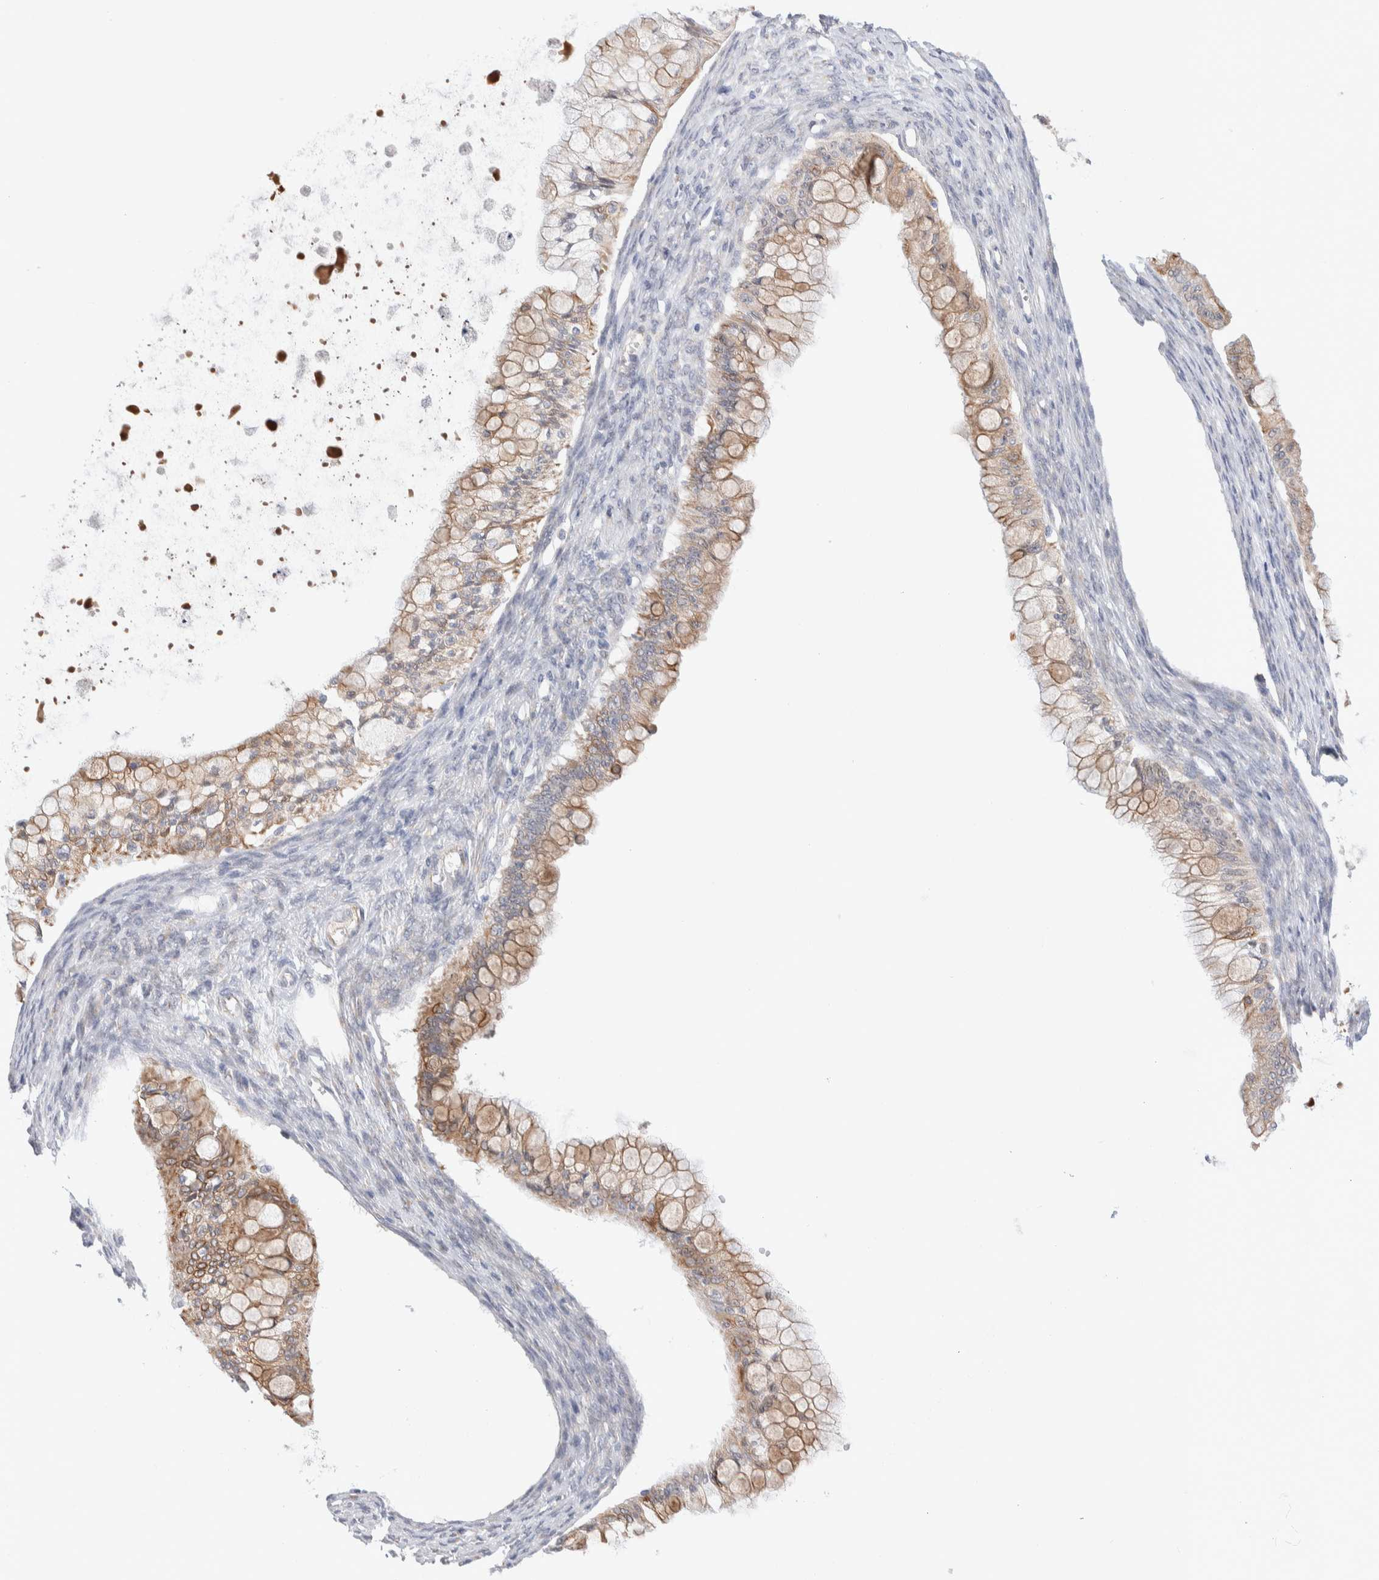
{"staining": {"intensity": "moderate", "quantity": ">75%", "location": "cytoplasmic/membranous"}, "tissue": "ovarian cancer", "cell_type": "Tumor cells", "image_type": "cancer", "snomed": [{"axis": "morphology", "description": "Cystadenocarcinoma, mucinous, NOS"}, {"axis": "topography", "description": "Ovary"}], "caption": "IHC micrograph of neoplastic tissue: human ovarian mucinous cystadenocarcinoma stained using immunohistochemistry (IHC) exhibits medium levels of moderate protein expression localized specifically in the cytoplasmic/membranous of tumor cells, appearing as a cytoplasmic/membranous brown color.", "gene": "C1orf112", "patient": {"sex": "female", "age": 57}}